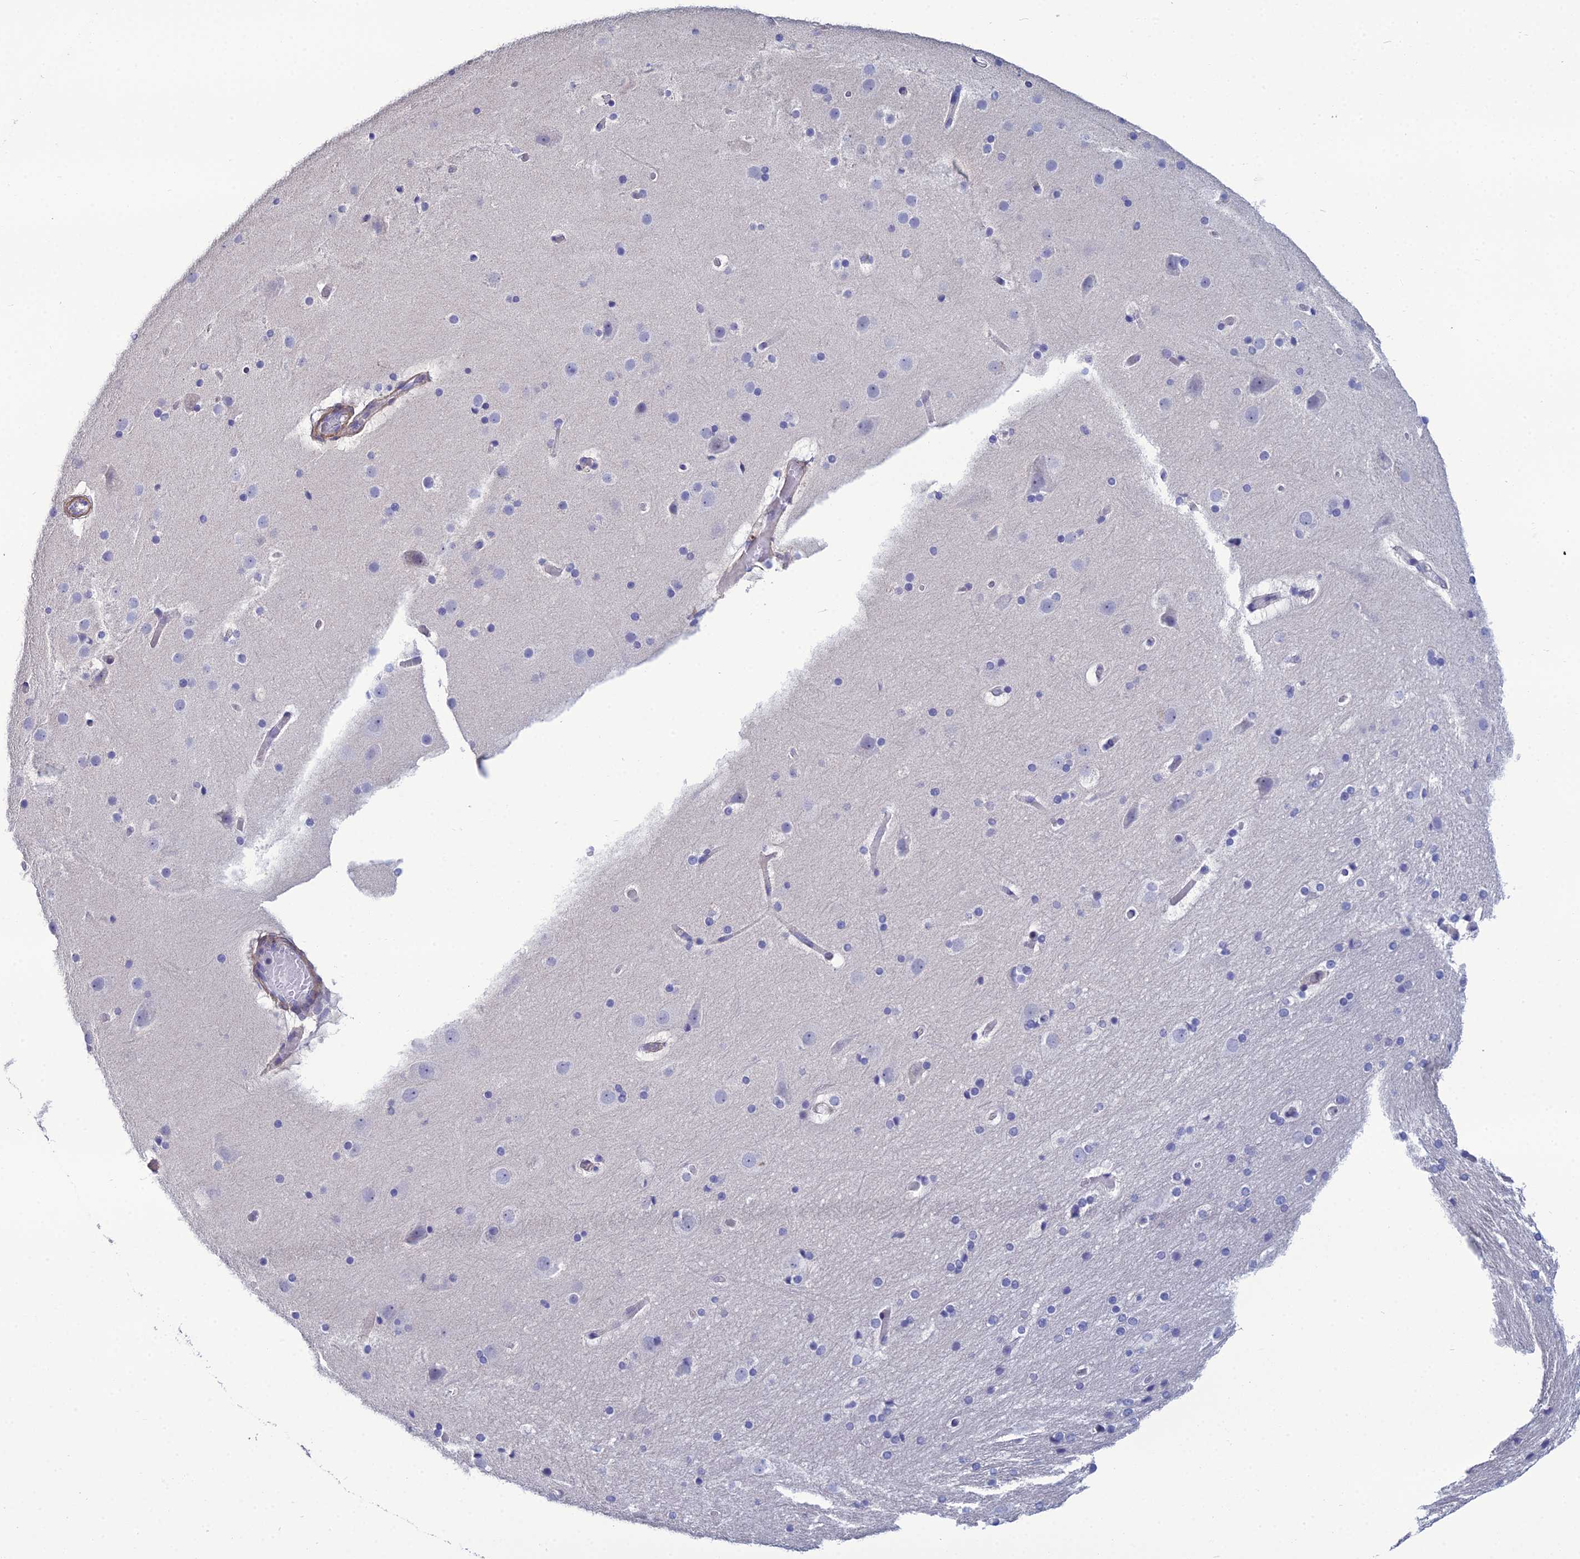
{"staining": {"intensity": "moderate", "quantity": "<25%", "location": "cytoplasmic/membranous"}, "tissue": "cerebral cortex", "cell_type": "Endothelial cells", "image_type": "normal", "snomed": [{"axis": "morphology", "description": "Normal tissue, NOS"}, {"axis": "topography", "description": "Cerebral cortex"}], "caption": "A brown stain labels moderate cytoplasmic/membranous positivity of a protein in endothelial cells of unremarkable human cerebral cortex.", "gene": "LZTS2", "patient": {"sex": "male", "age": 57}}